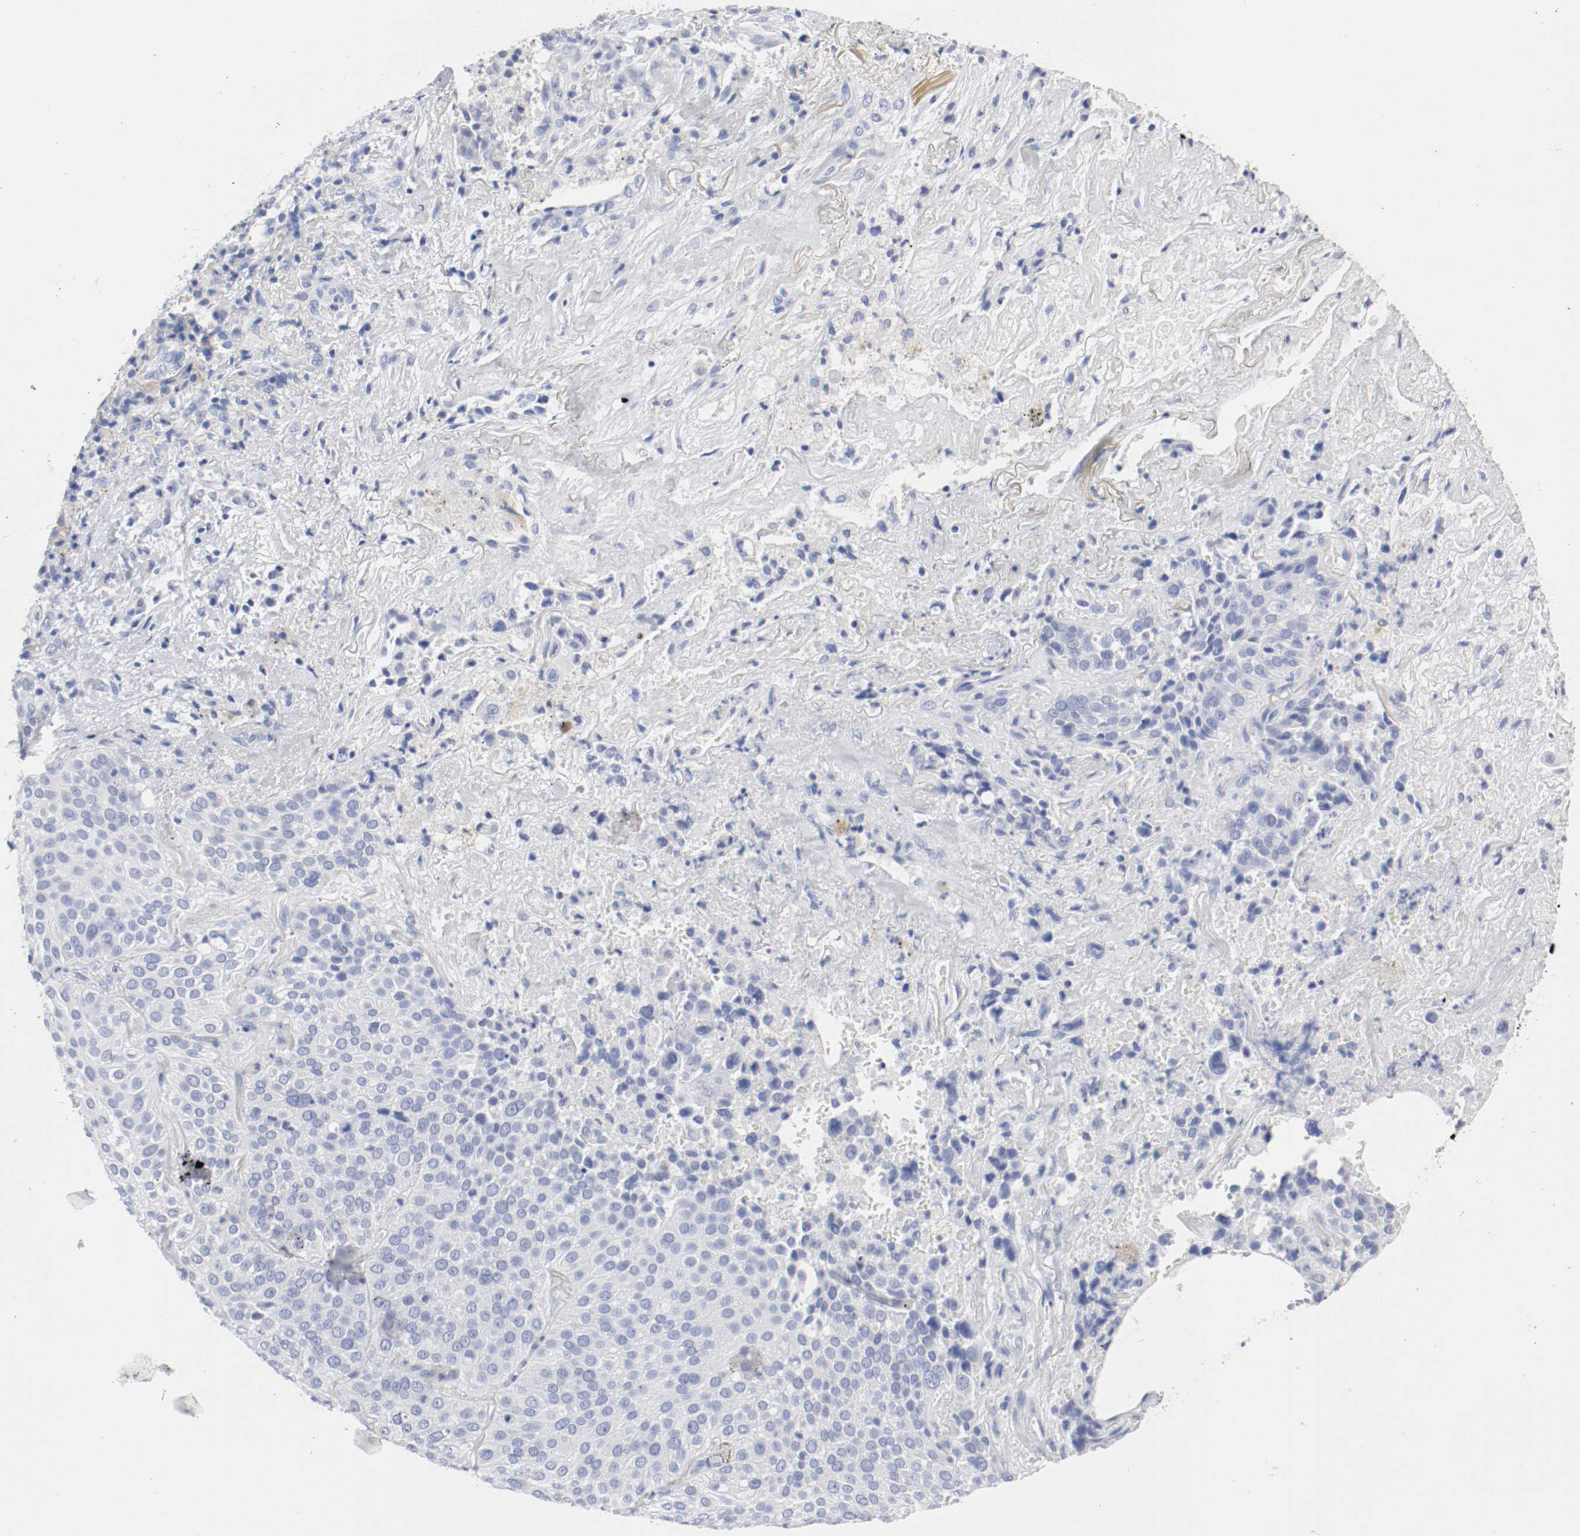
{"staining": {"intensity": "negative", "quantity": "none", "location": "none"}, "tissue": "lung cancer", "cell_type": "Tumor cells", "image_type": "cancer", "snomed": [{"axis": "morphology", "description": "Squamous cell carcinoma, NOS"}, {"axis": "topography", "description": "Lung"}], "caption": "Tumor cells show no significant protein positivity in lung squamous cell carcinoma.", "gene": "GAD1", "patient": {"sex": "male", "age": 54}}